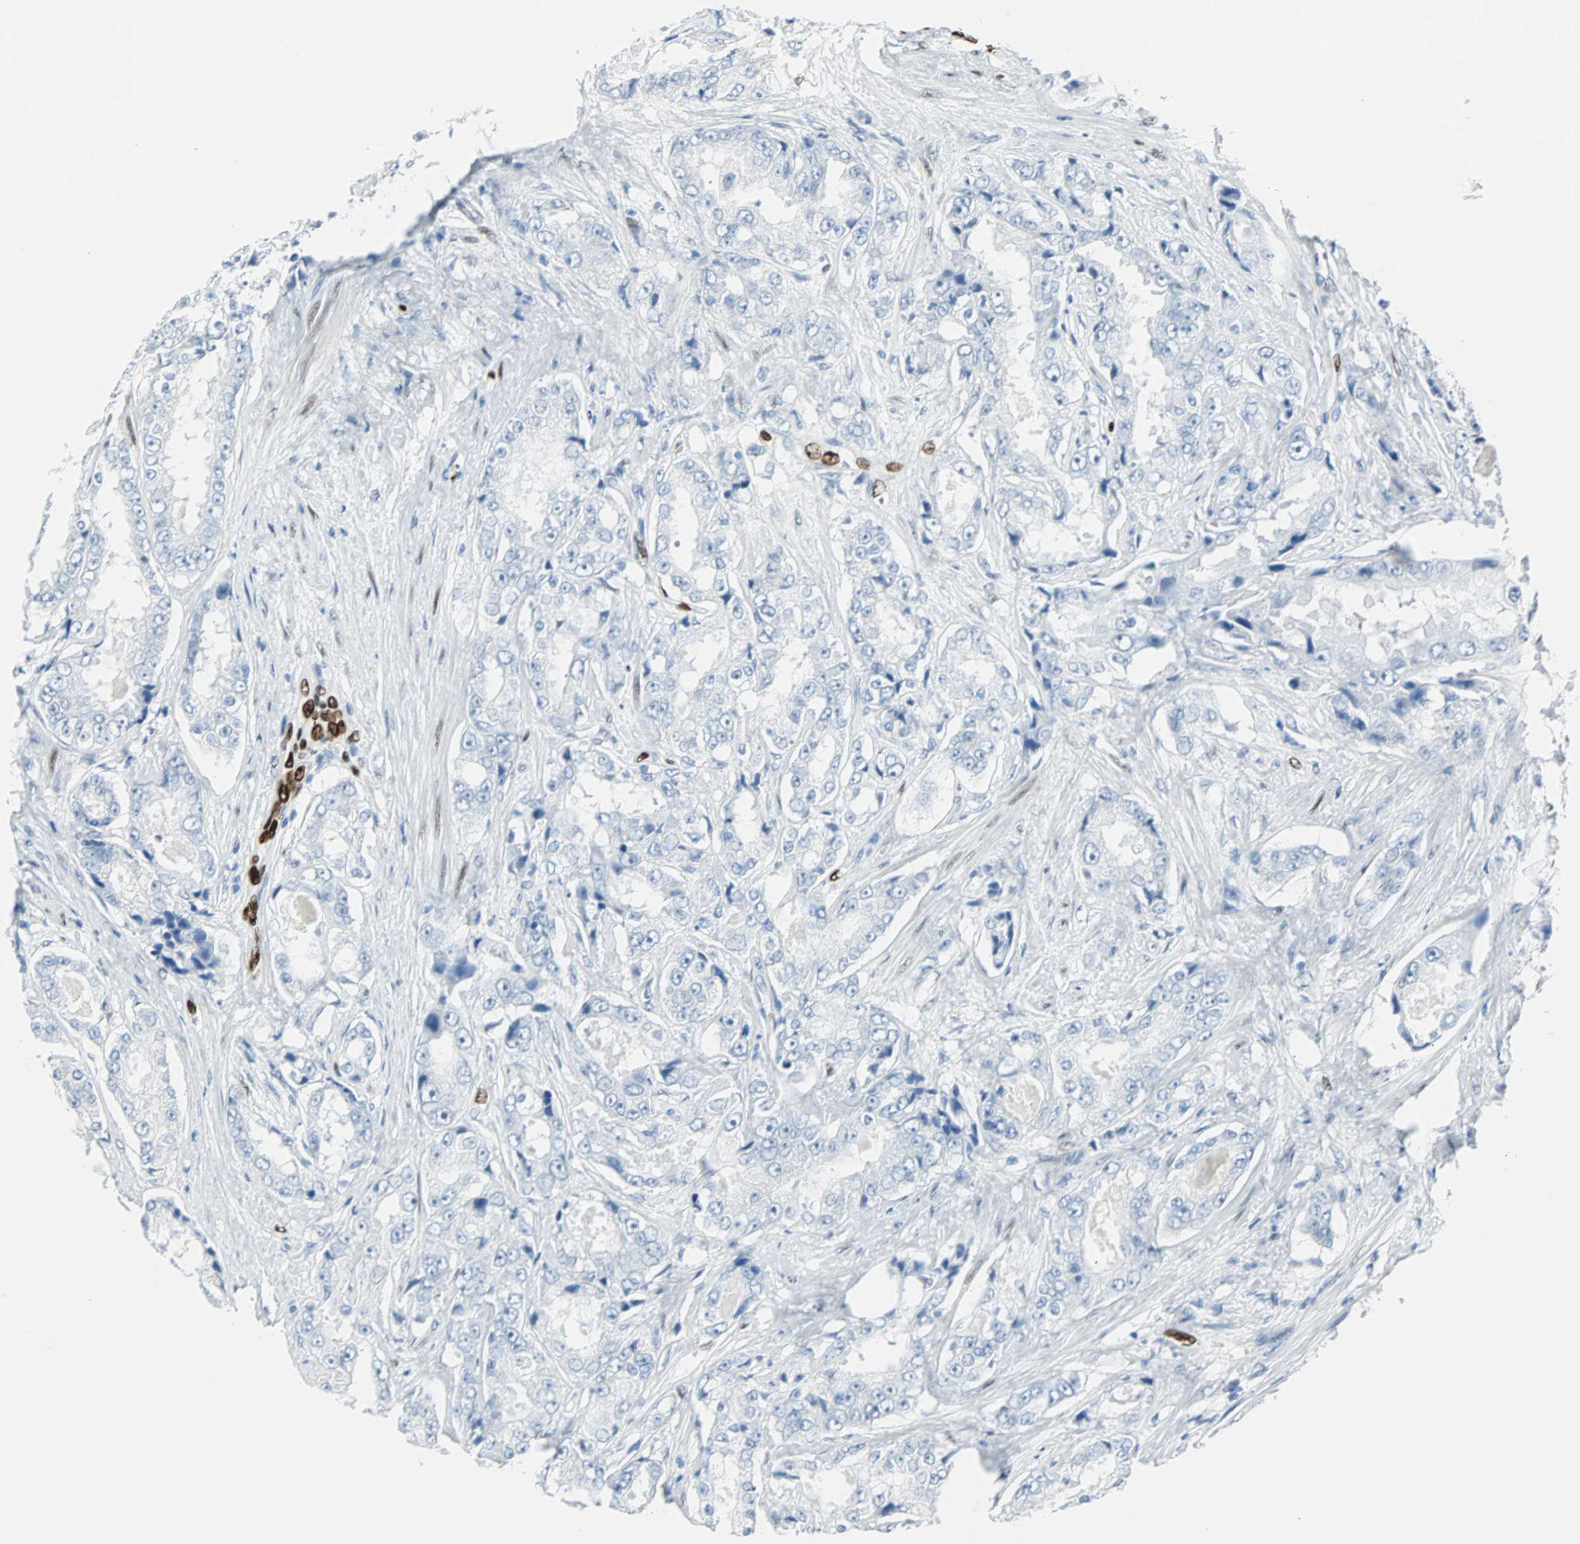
{"staining": {"intensity": "negative", "quantity": "none", "location": "none"}, "tissue": "prostate cancer", "cell_type": "Tumor cells", "image_type": "cancer", "snomed": [{"axis": "morphology", "description": "Adenocarcinoma, High grade"}, {"axis": "topography", "description": "Prostate"}], "caption": "Tumor cells show no significant protein staining in prostate adenocarcinoma (high-grade). (DAB (3,3'-diaminobenzidine) immunohistochemistry with hematoxylin counter stain).", "gene": "IL33", "patient": {"sex": "male", "age": 73}}